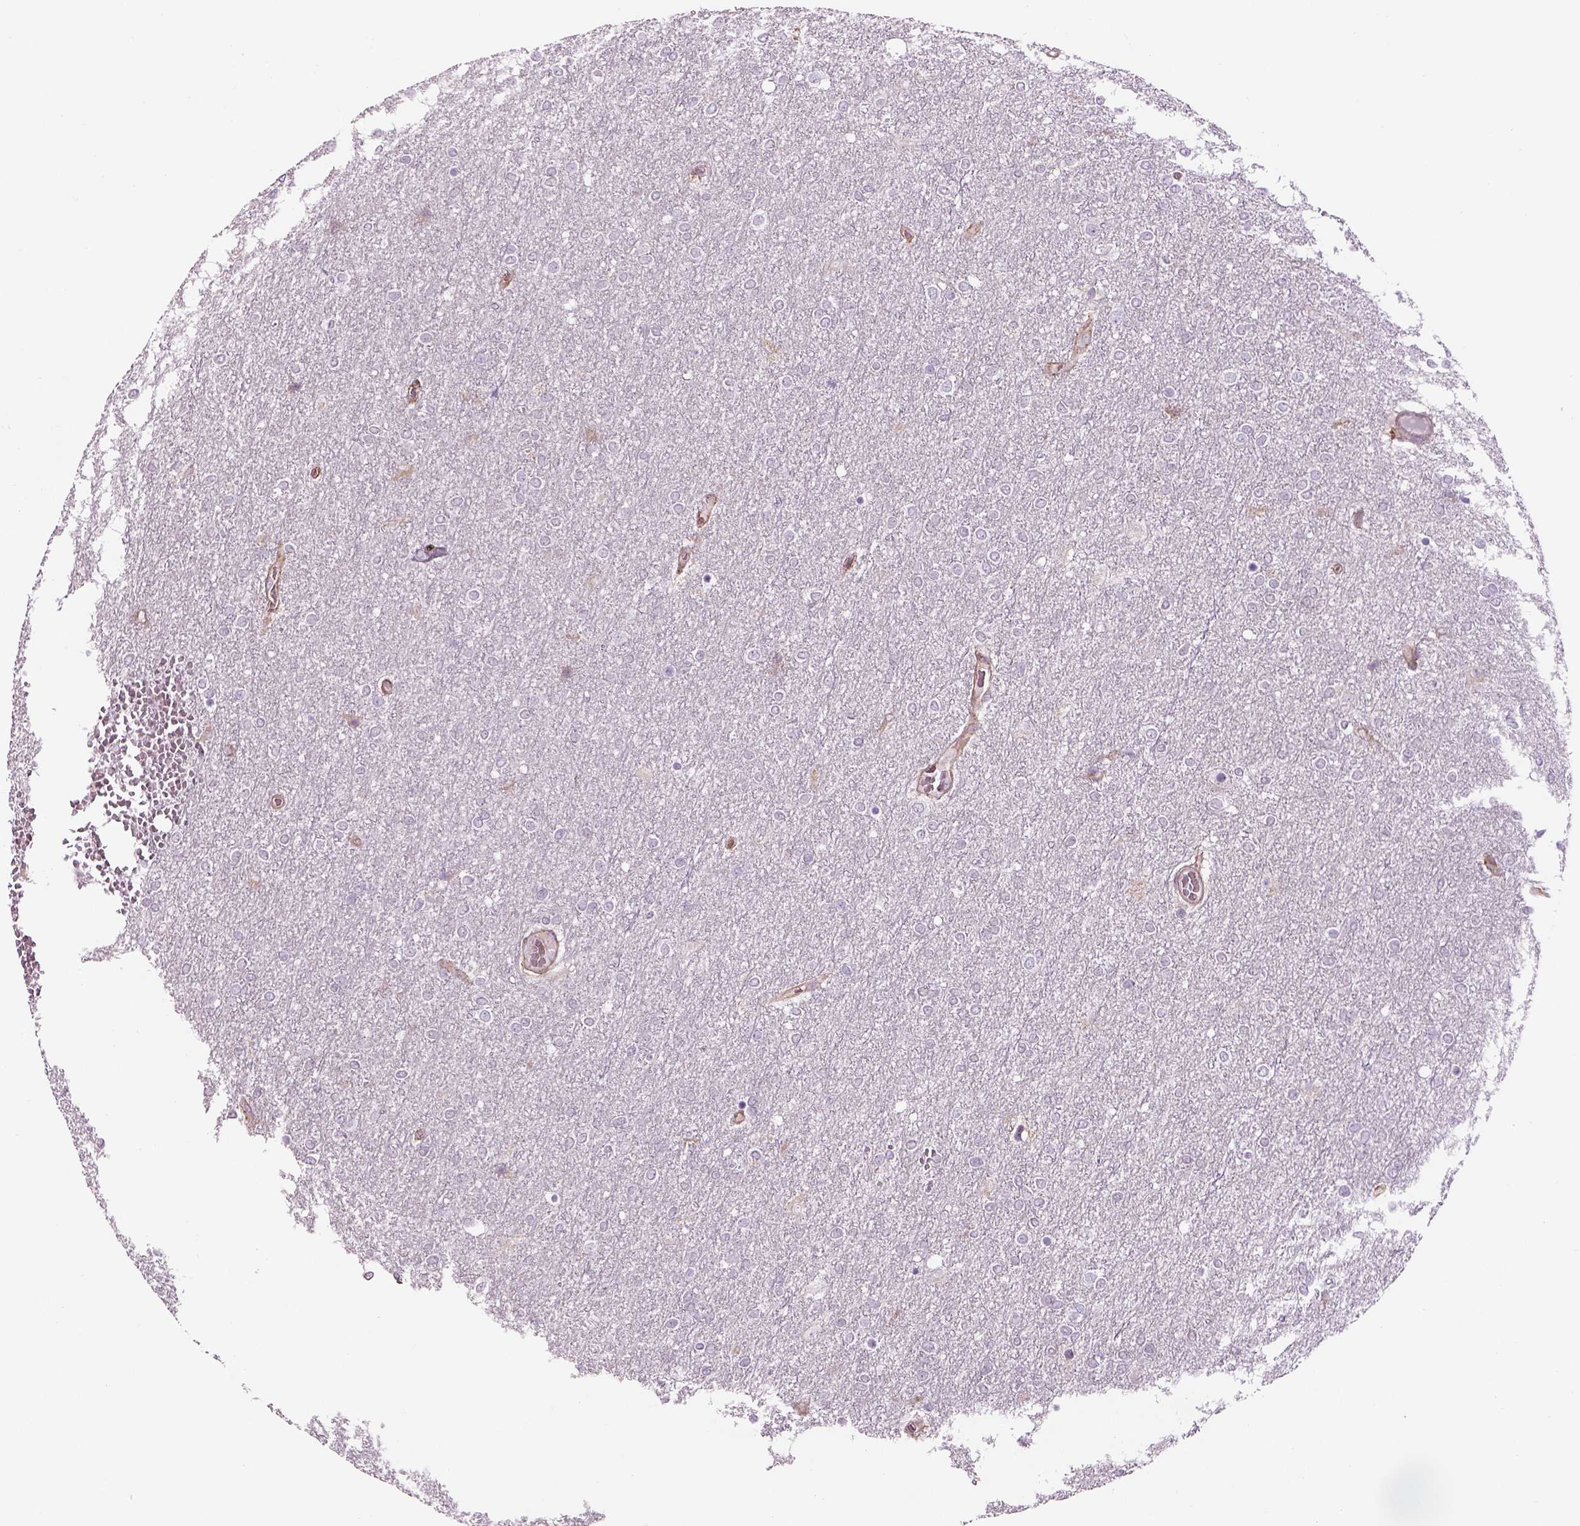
{"staining": {"intensity": "negative", "quantity": "none", "location": "none"}, "tissue": "glioma", "cell_type": "Tumor cells", "image_type": "cancer", "snomed": [{"axis": "morphology", "description": "Glioma, malignant, High grade"}, {"axis": "topography", "description": "Brain"}], "caption": "A high-resolution micrograph shows immunohistochemistry staining of glioma, which displays no significant expression in tumor cells. The staining is performed using DAB (3,3'-diaminobenzidine) brown chromogen with nuclei counter-stained in using hematoxylin.", "gene": "IFT52", "patient": {"sex": "female", "age": 61}}